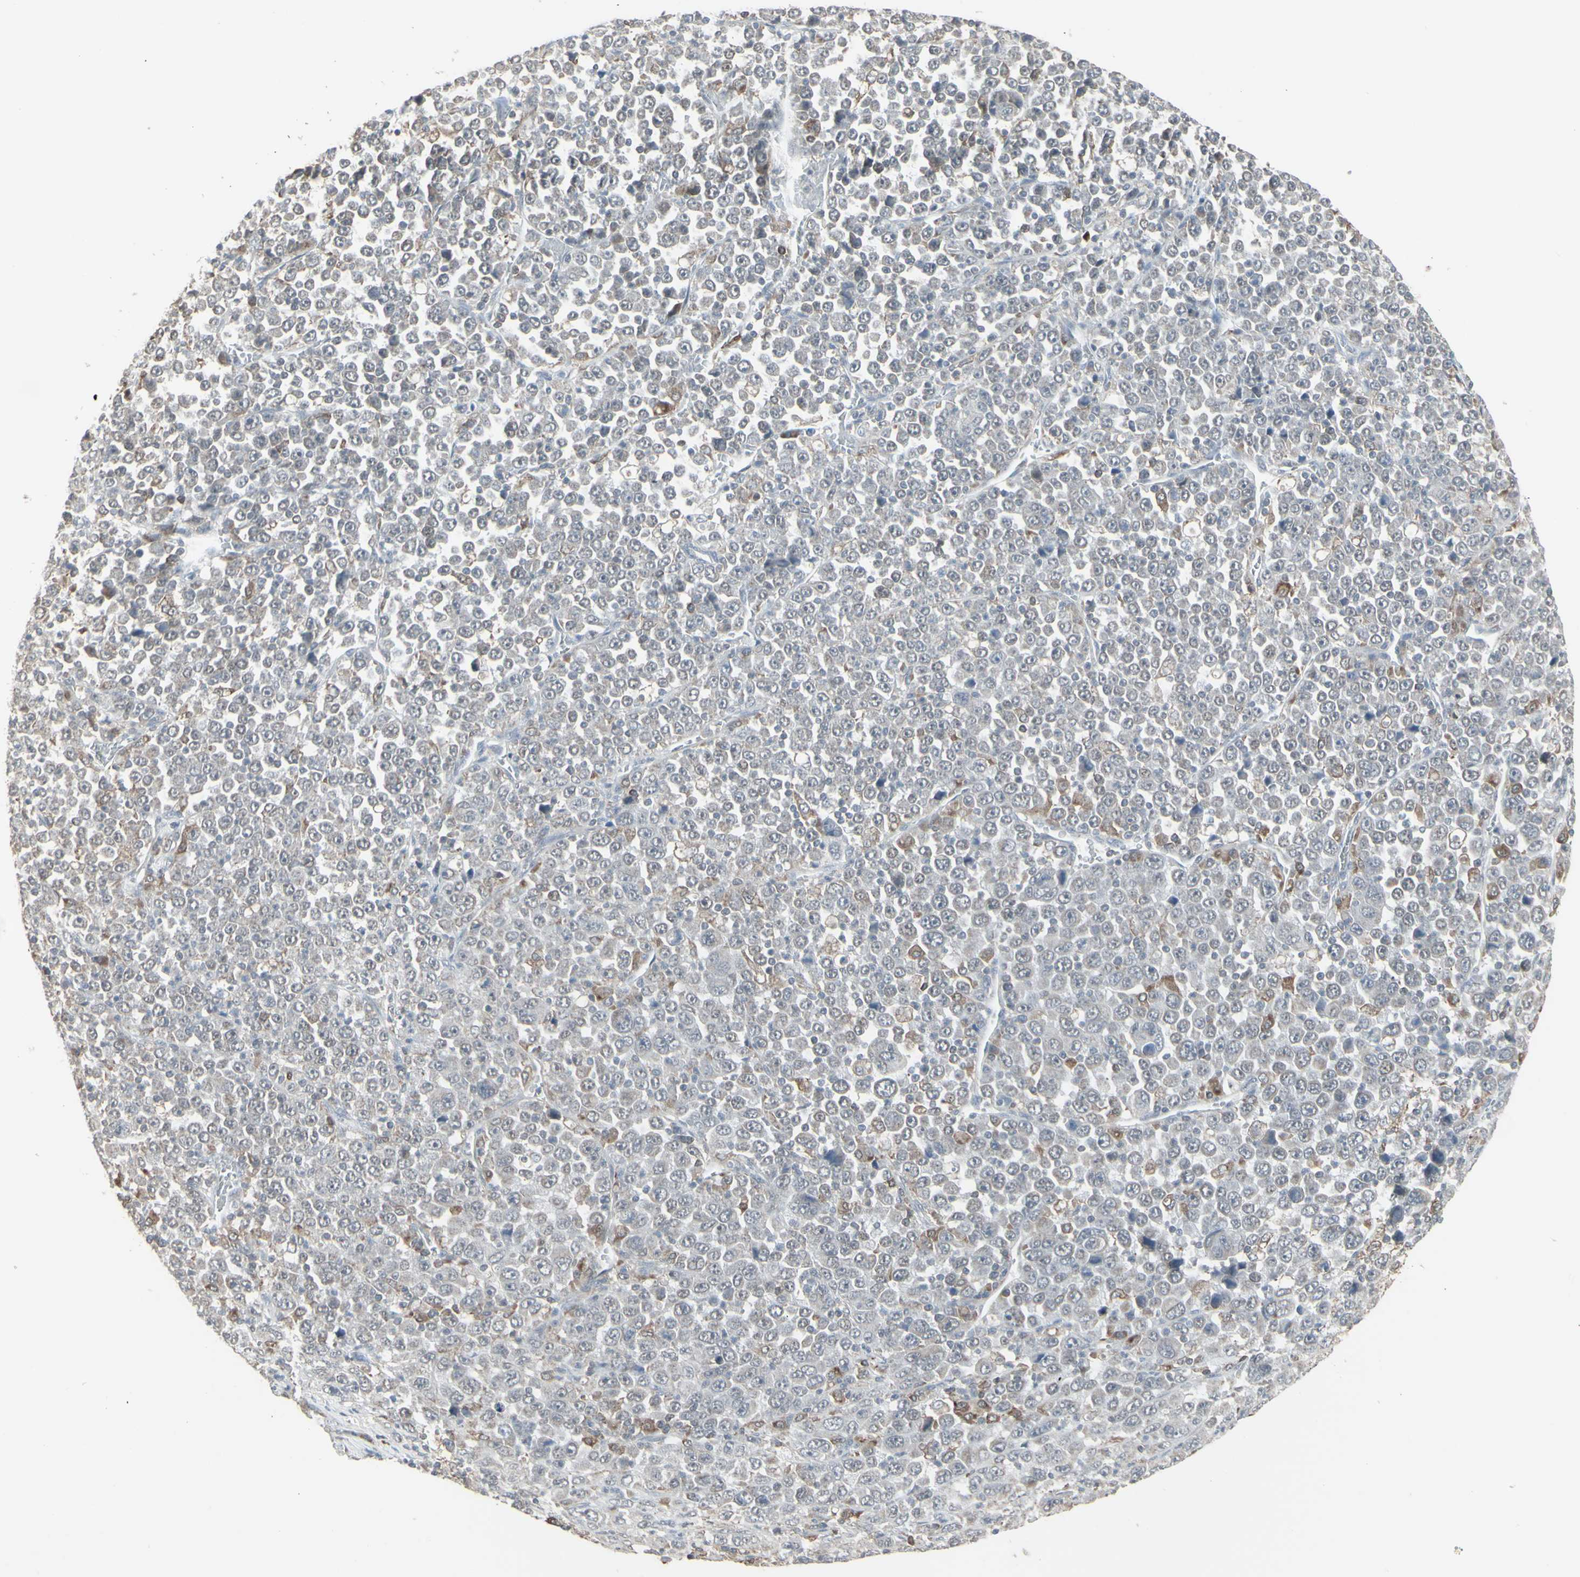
{"staining": {"intensity": "moderate", "quantity": "<25%", "location": "cytoplasmic/membranous"}, "tissue": "stomach cancer", "cell_type": "Tumor cells", "image_type": "cancer", "snomed": [{"axis": "morphology", "description": "Normal tissue, NOS"}, {"axis": "morphology", "description": "Adenocarcinoma, NOS"}, {"axis": "topography", "description": "Stomach, upper"}, {"axis": "topography", "description": "Stomach"}], "caption": "This image exhibits IHC staining of stomach cancer, with low moderate cytoplasmic/membranous positivity in approximately <25% of tumor cells.", "gene": "SAMSN1", "patient": {"sex": "male", "age": 59}}